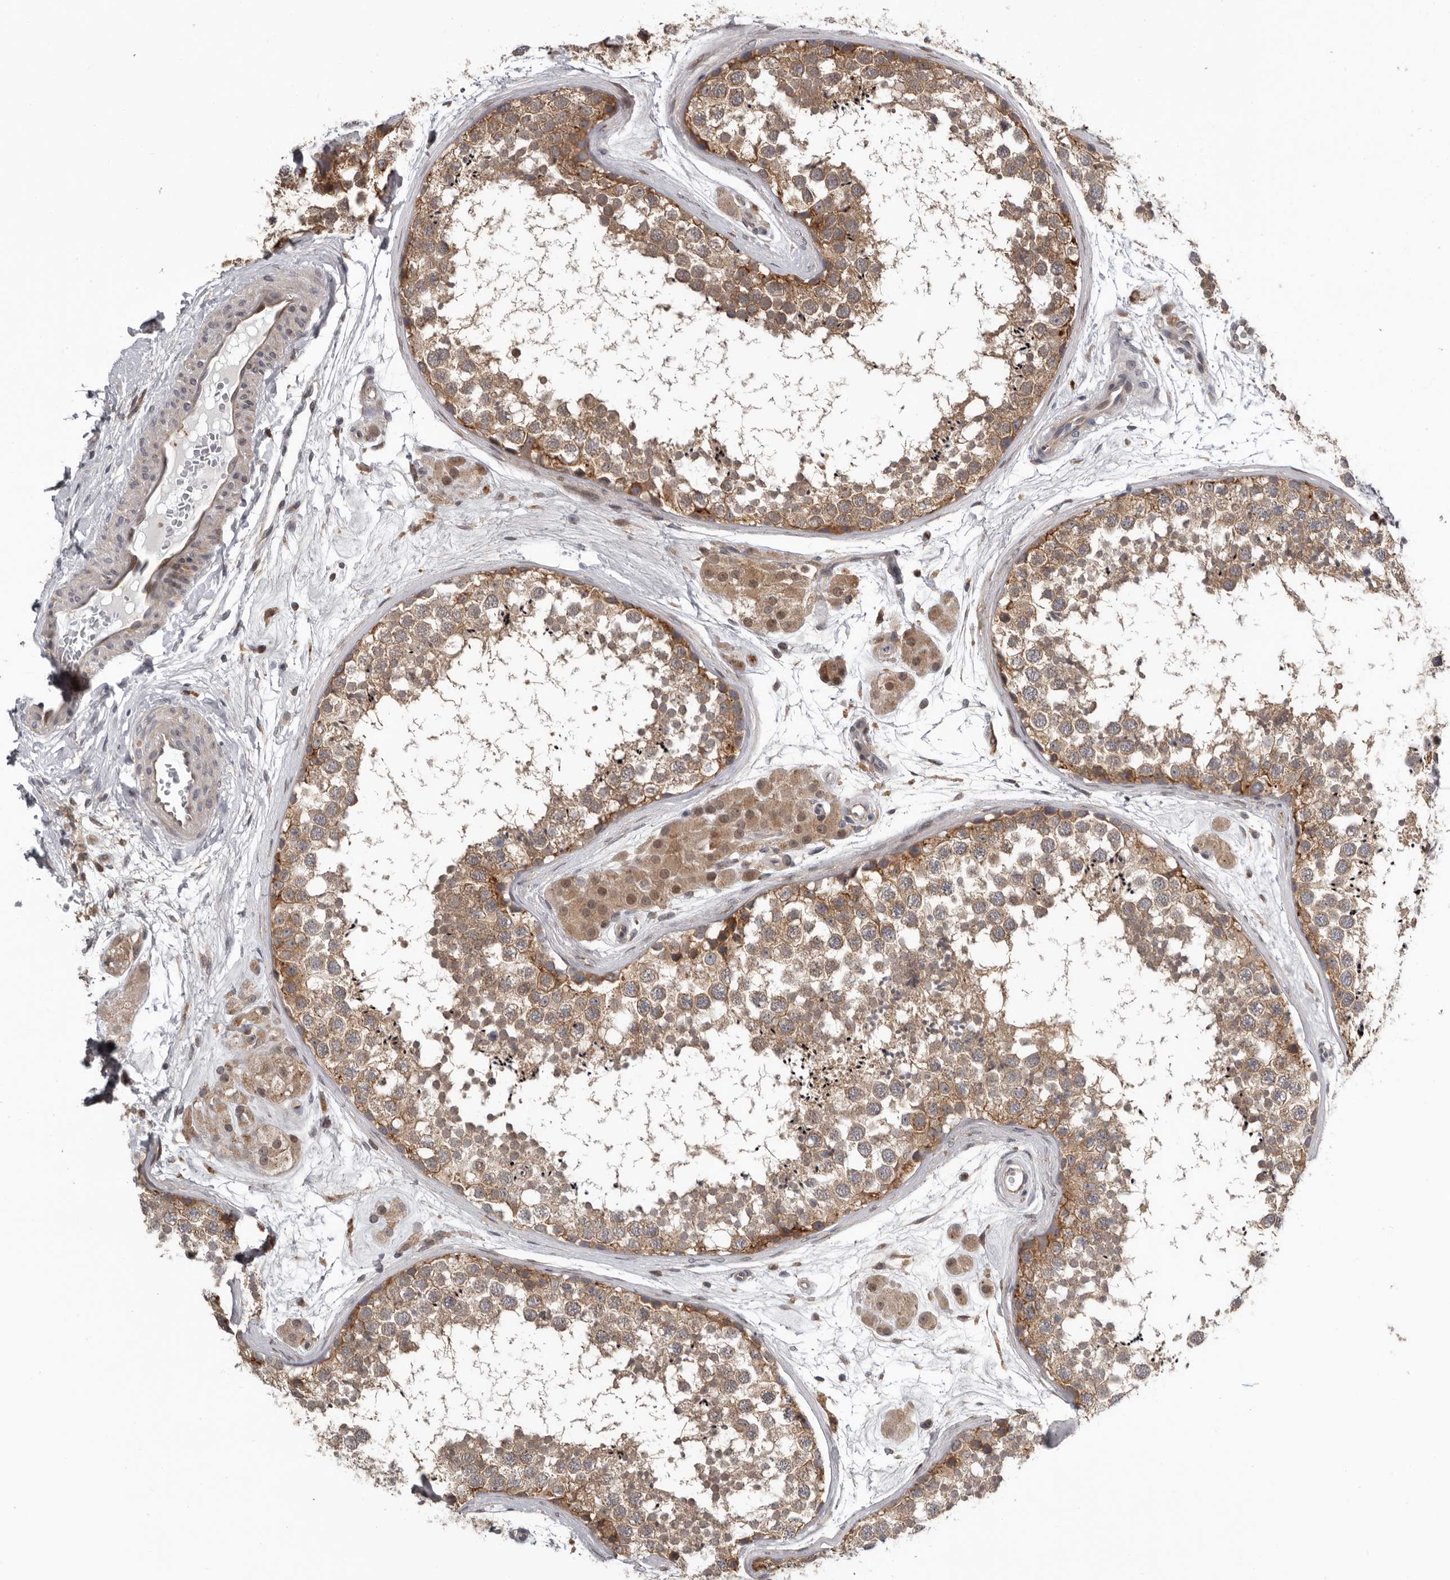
{"staining": {"intensity": "moderate", "quantity": ">75%", "location": "cytoplasmic/membranous"}, "tissue": "testis", "cell_type": "Cells in seminiferous ducts", "image_type": "normal", "snomed": [{"axis": "morphology", "description": "Normal tissue, NOS"}, {"axis": "topography", "description": "Testis"}], "caption": "Testis stained with immunohistochemistry shows moderate cytoplasmic/membranous expression in about >75% of cells in seminiferous ducts. (IHC, brightfield microscopy, high magnification).", "gene": "FGFR4", "patient": {"sex": "male", "age": 56}}